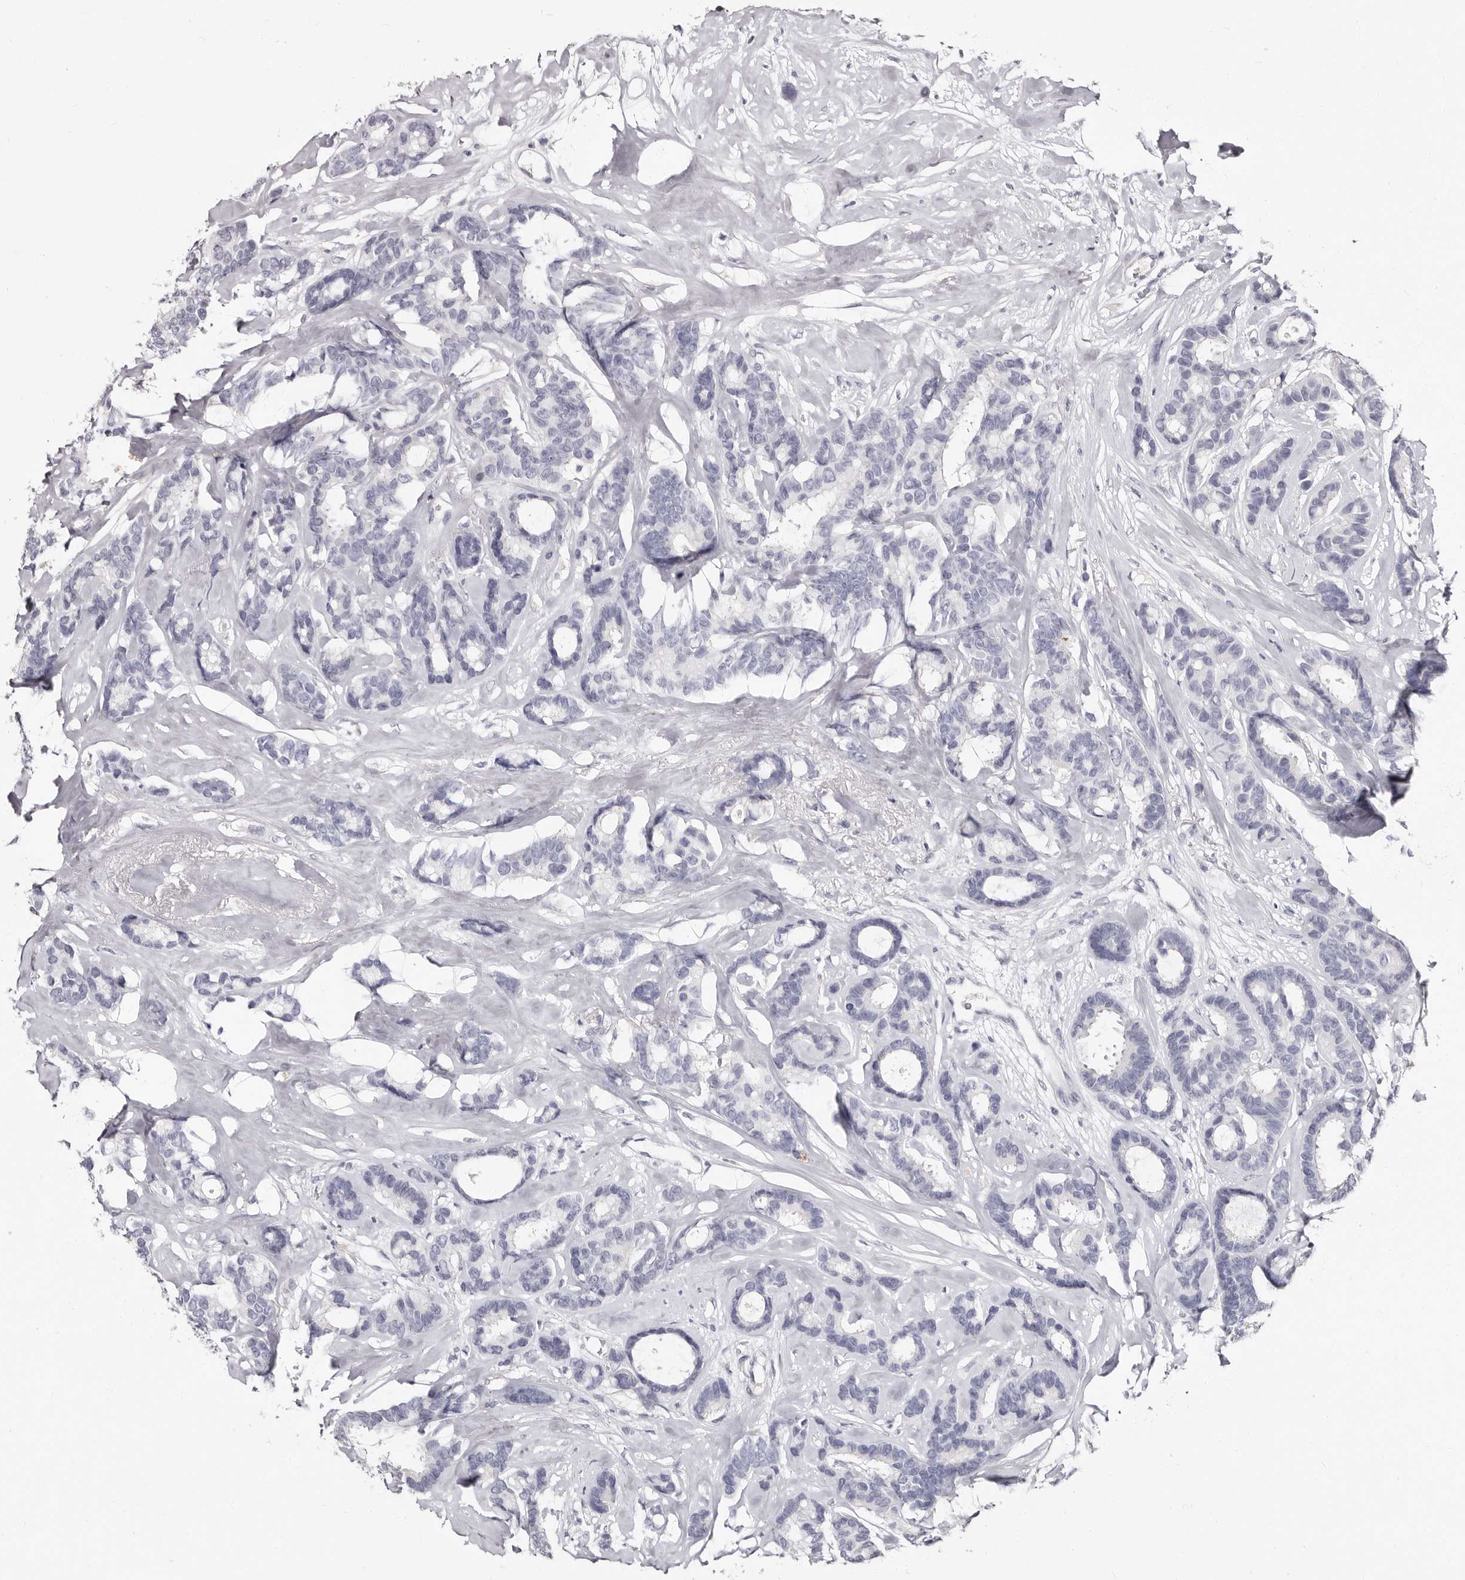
{"staining": {"intensity": "negative", "quantity": "none", "location": "none"}, "tissue": "breast cancer", "cell_type": "Tumor cells", "image_type": "cancer", "snomed": [{"axis": "morphology", "description": "Duct carcinoma"}, {"axis": "topography", "description": "Breast"}], "caption": "This image is of breast cancer stained with IHC to label a protein in brown with the nuclei are counter-stained blue. There is no positivity in tumor cells. (Stains: DAB immunohistochemistry with hematoxylin counter stain, Microscopy: brightfield microscopy at high magnification).", "gene": "TBC1D22B", "patient": {"sex": "female", "age": 87}}